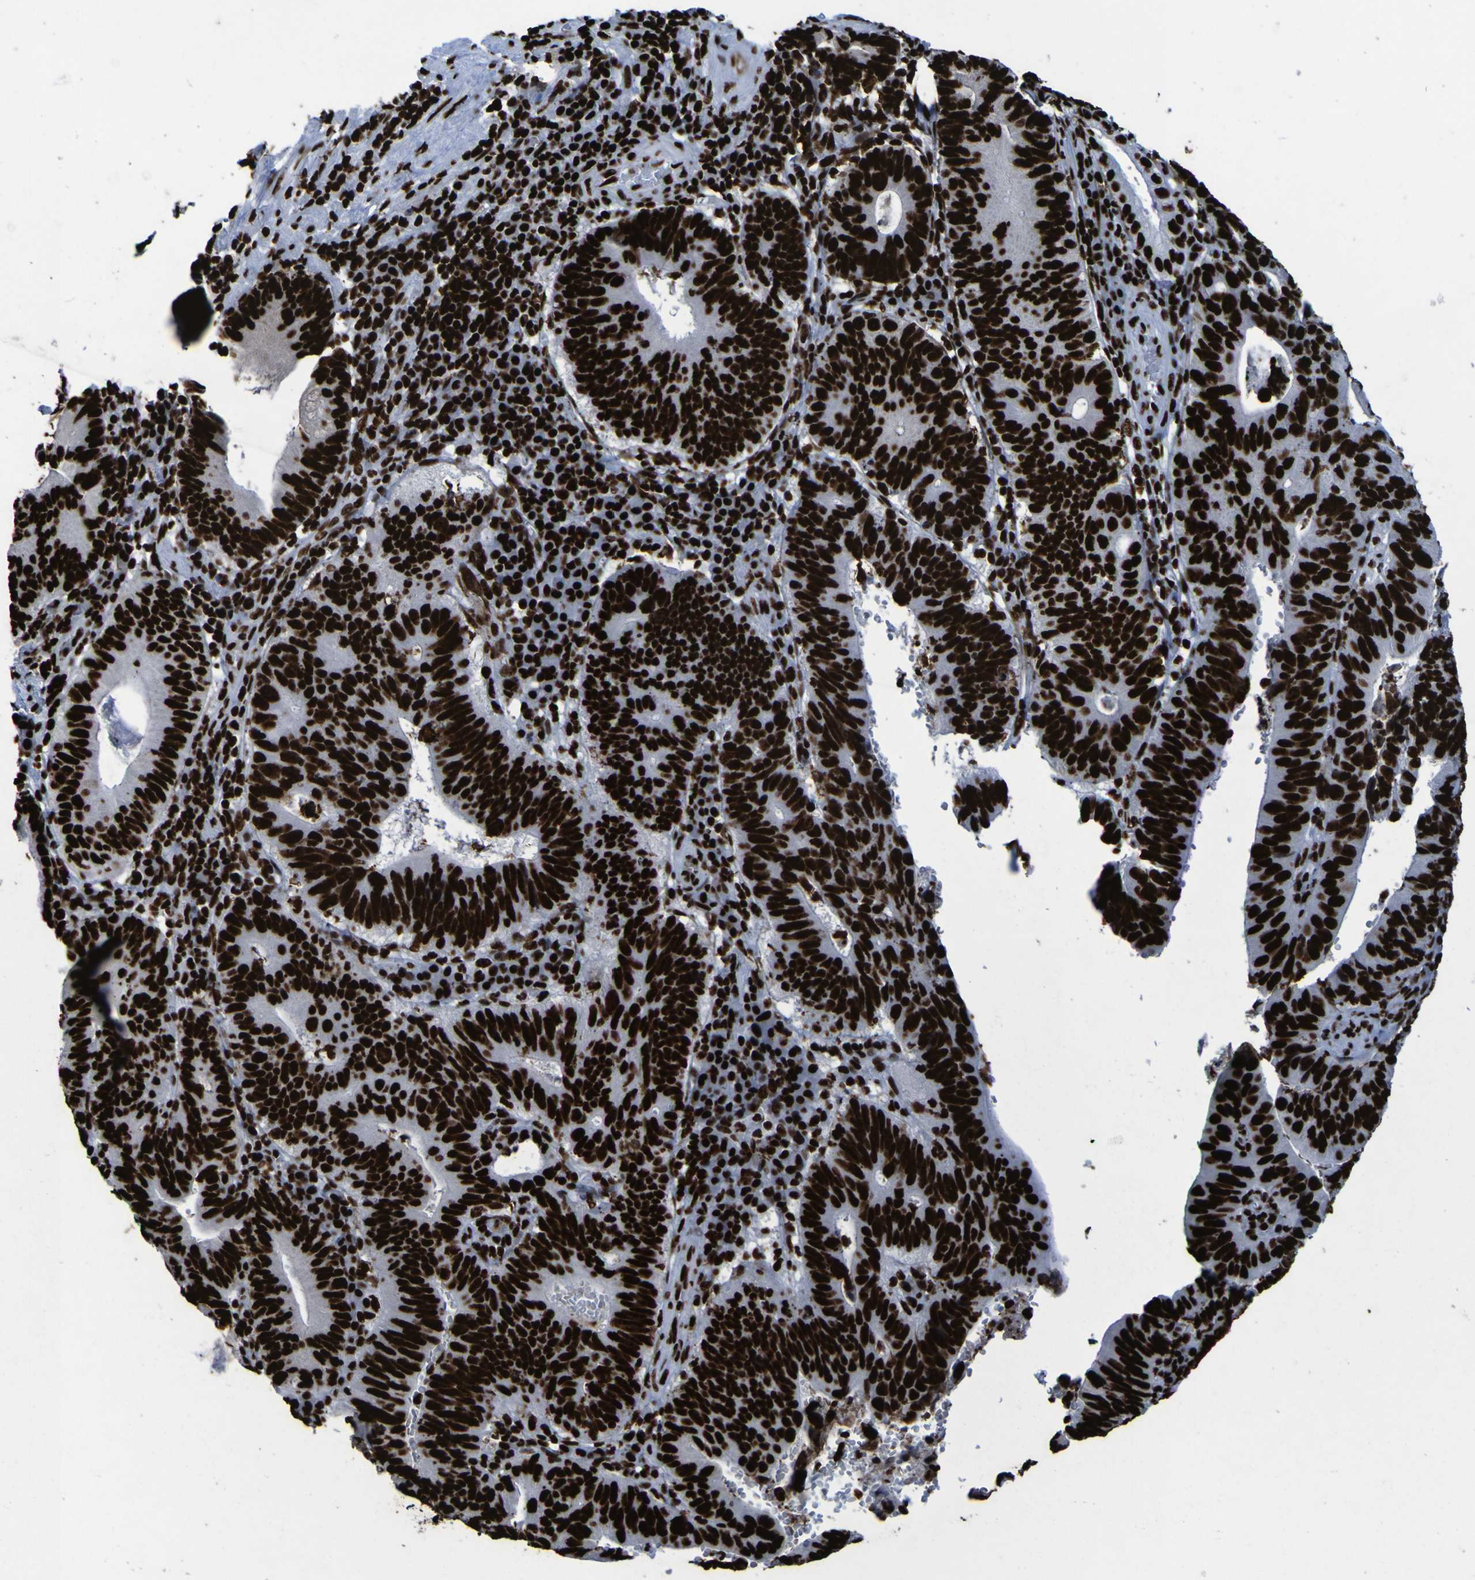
{"staining": {"intensity": "strong", "quantity": ">75%", "location": "nuclear"}, "tissue": "stomach cancer", "cell_type": "Tumor cells", "image_type": "cancer", "snomed": [{"axis": "morphology", "description": "Adenocarcinoma, NOS"}, {"axis": "topography", "description": "Stomach"}], "caption": "Protein staining of stomach cancer (adenocarcinoma) tissue reveals strong nuclear positivity in approximately >75% of tumor cells. (IHC, brightfield microscopy, high magnification).", "gene": "NPM1", "patient": {"sex": "male", "age": 59}}